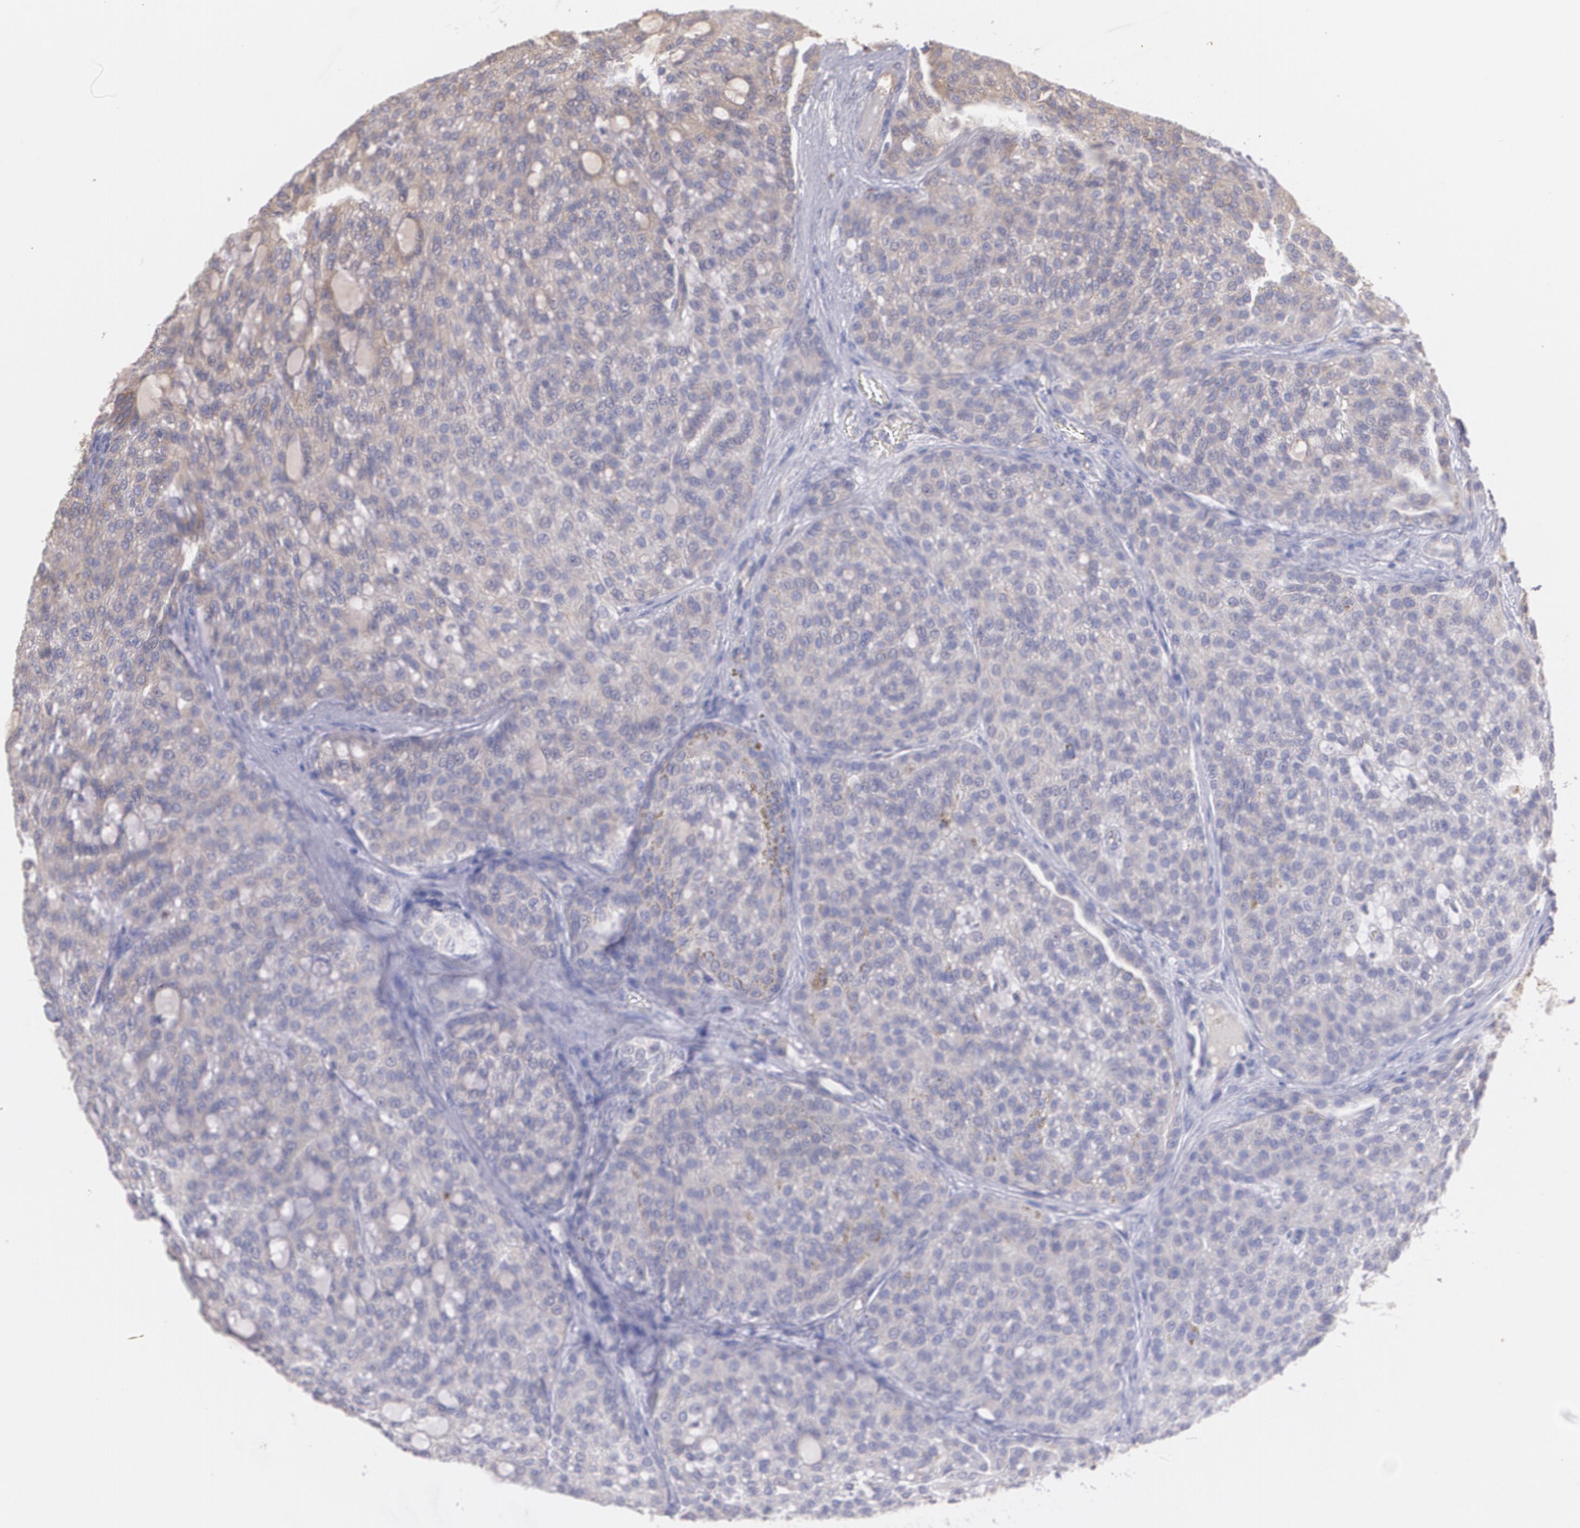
{"staining": {"intensity": "weak", "quantity": ">75%", "location": "cytoplasmic/membranous"}, "tissue": "renal cancer", "cell_type": "Tumor cells", "image_type": "cancer", "snomed": [{"axis": "morphology", "description": "Adenocarcinoma, NOS"}, {"axis": "topography", "description": "Kidney"}], "caption": "Immunohistochemical staining of human adenocarcinoma (renal) exhibits low levels of weak cytoplasmic/membranous protein expression in approximately >75% of tumor cells.", "gene": "ECE1", "patient": {"sex": "male", "age": 63}}